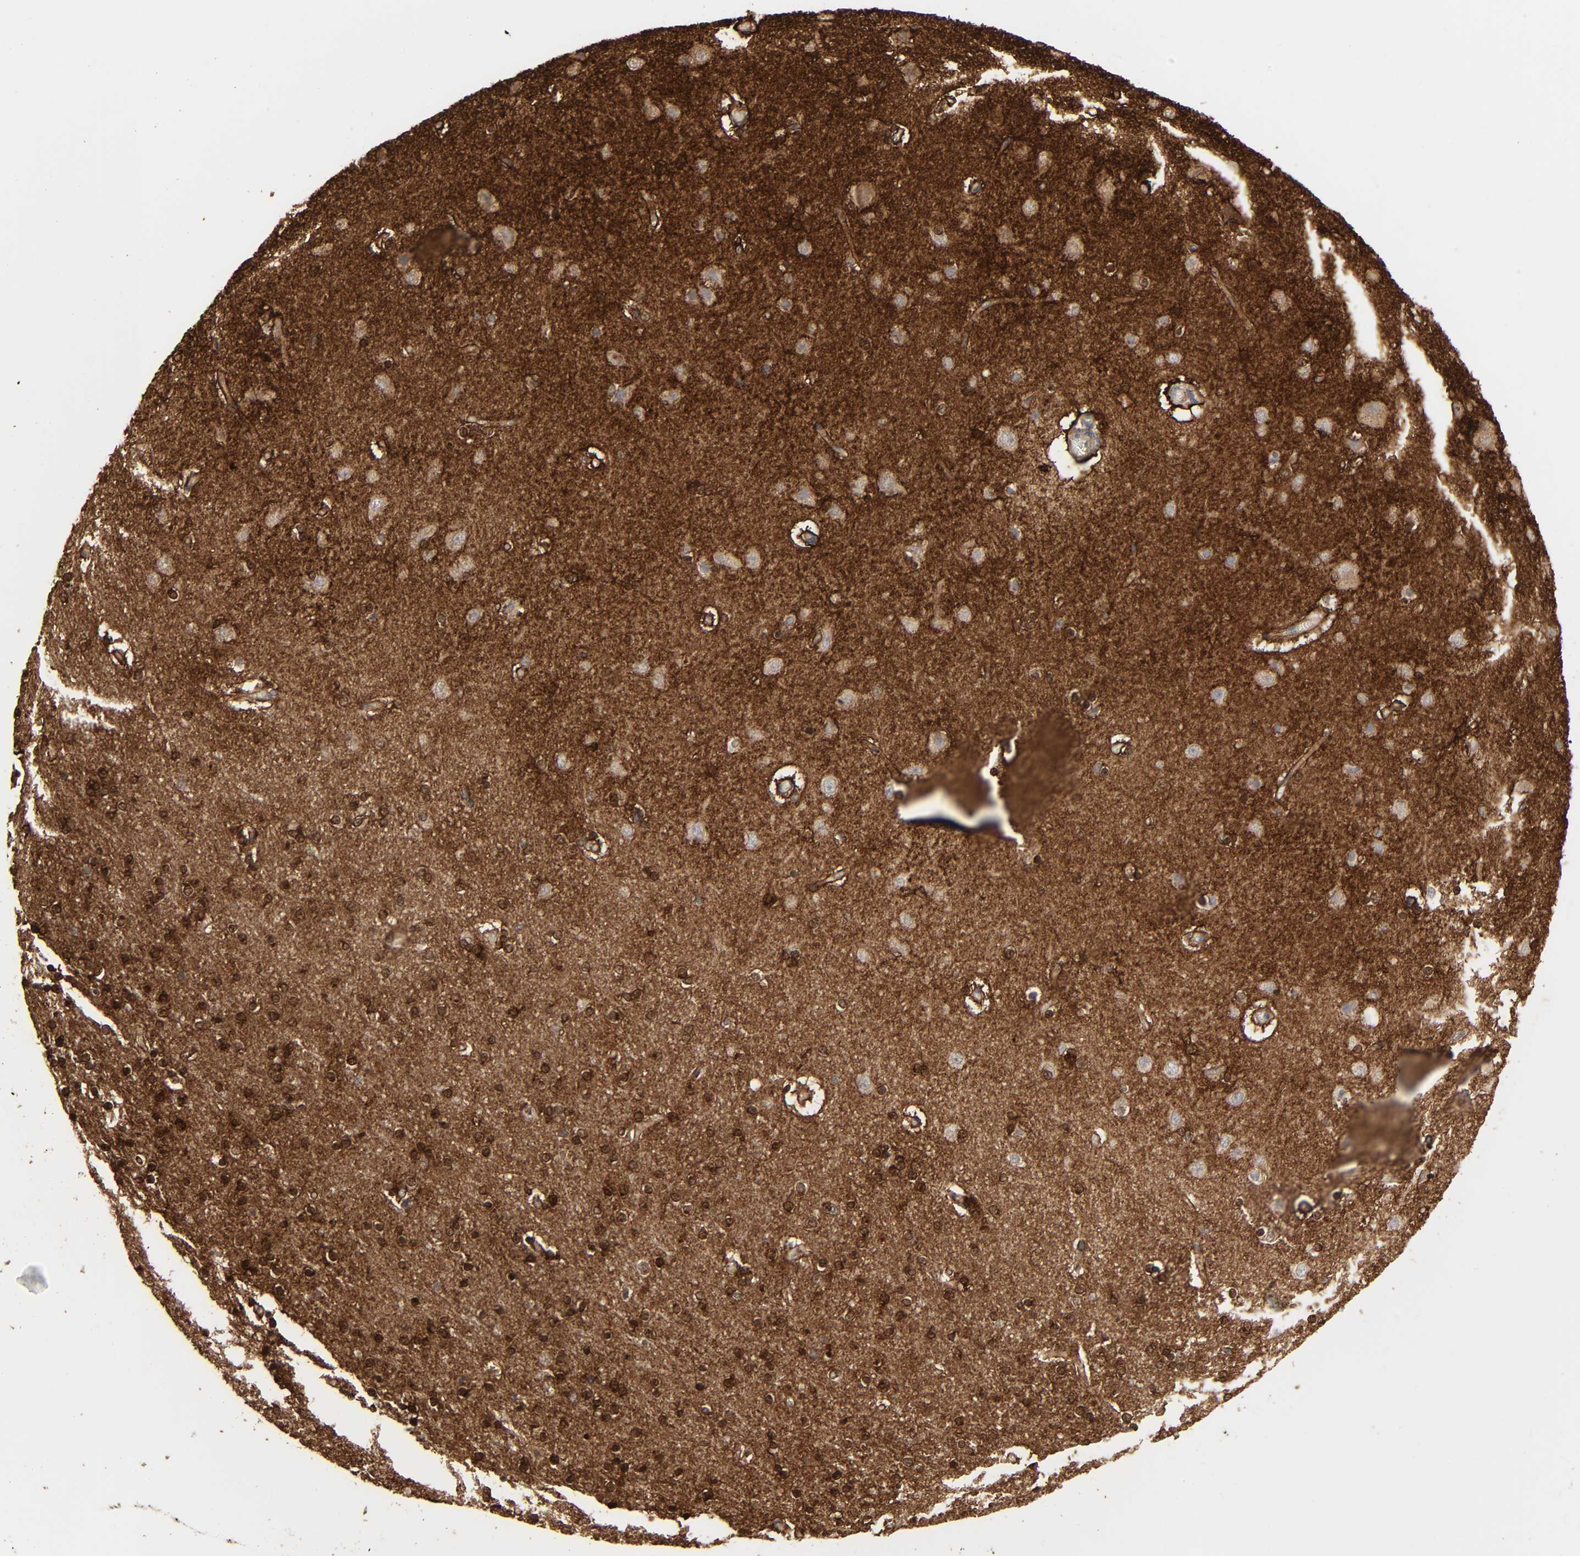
{"staining": {"intensity": "moderate", "quantity": ">75%", "location": "cytoplasmic/membranous"}, "tissue": "cerebral cortex", "cell_type": "Endothelial cells", "image_type": "normal", "snomed": [{"axis": "morphology", "description": "Normal tissue, NOS"}, {"axis": "topography", "description": "Cerebral cortex"}], "caption": "A histopathology image of cerebral cortex stained for a protein exhibits moderate cytoplasmic/membranous brown staining in endothelial cells.", "gene": "NDRG2", "patient": {"sex": "female", "age": 54}}